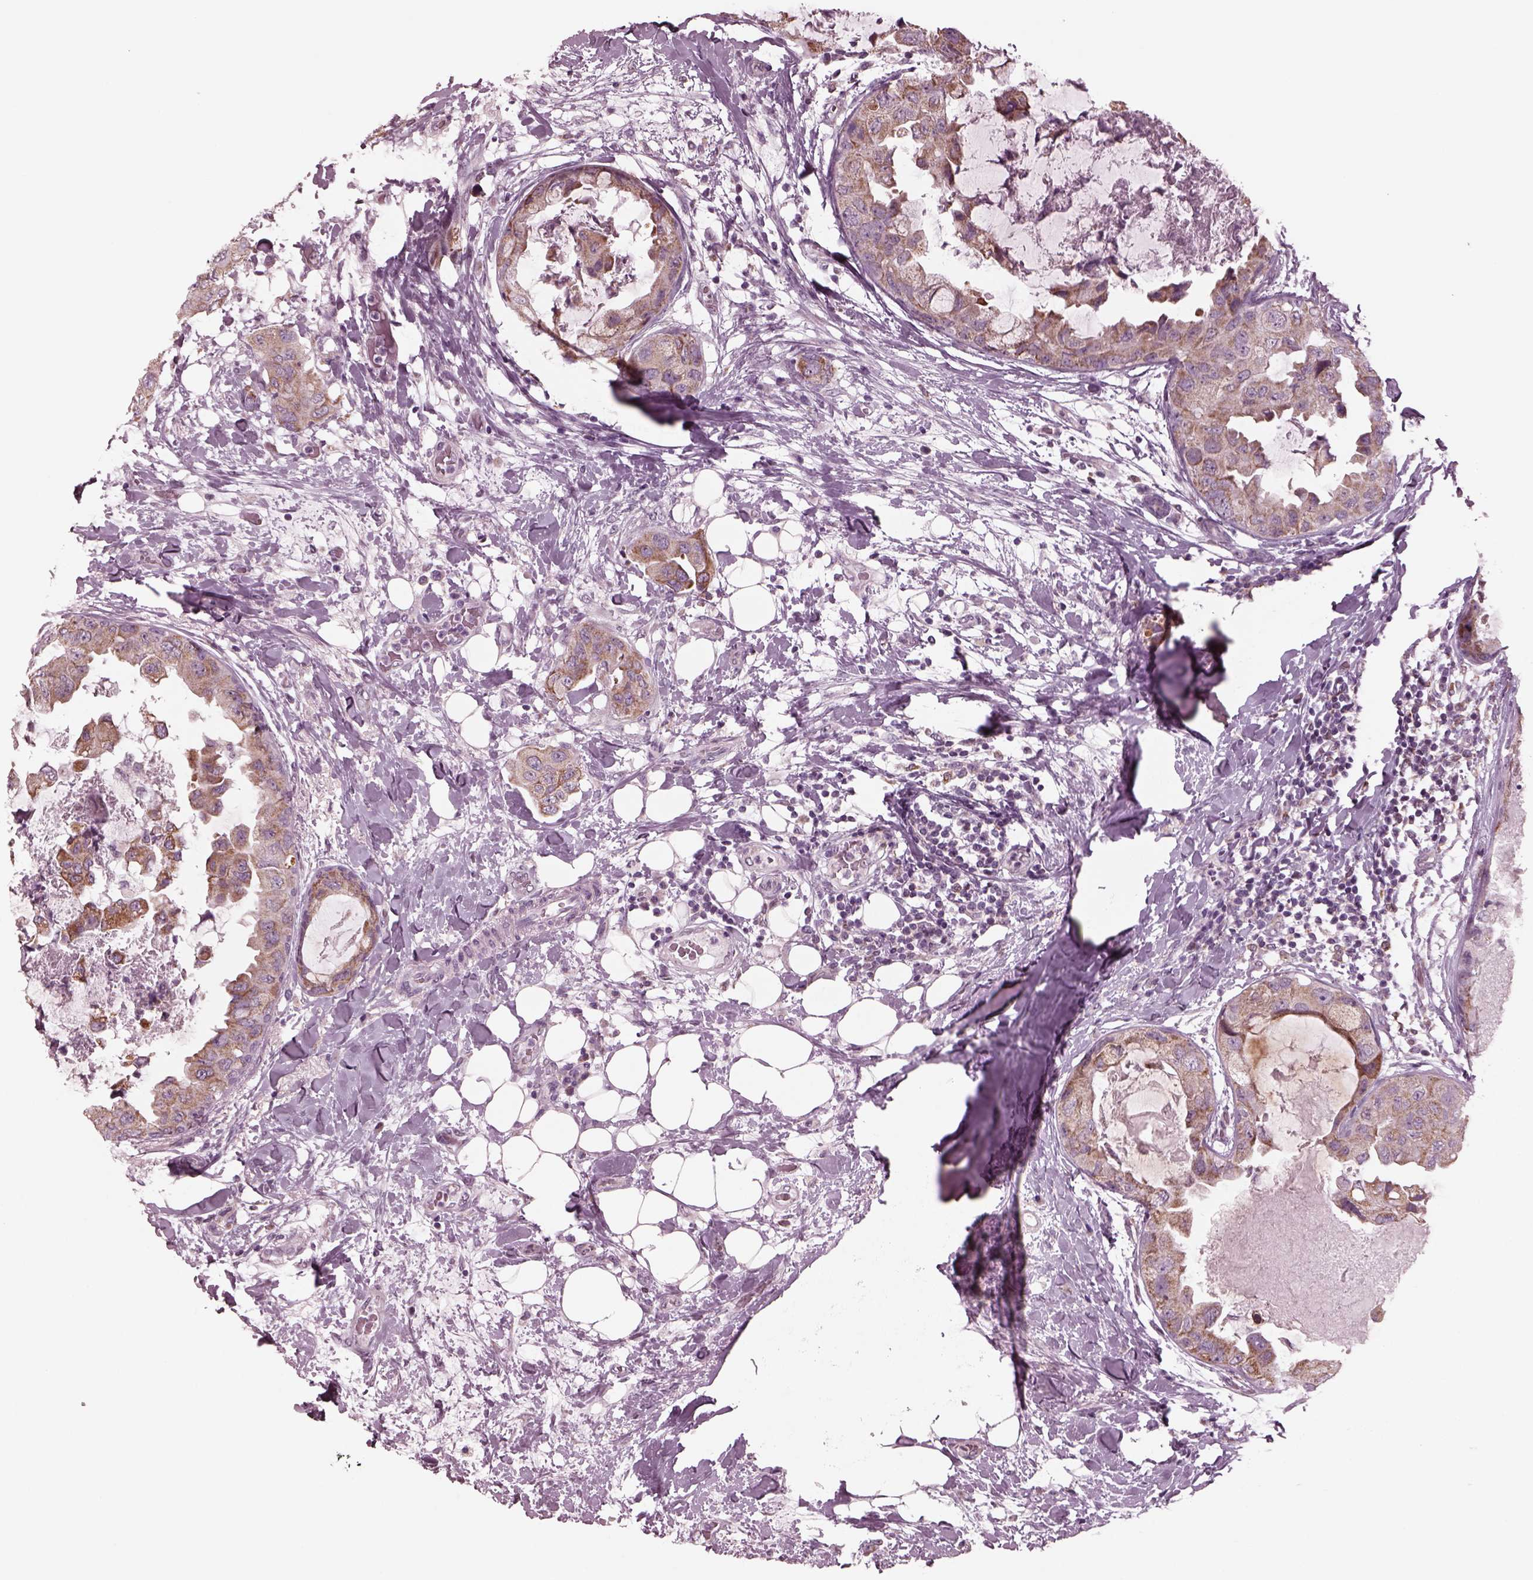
{"staining": {"intensity": "moderate", "quantity": "25%-75%", "location": "cytoplasmic/membranous"}, "tissue": "breast cancer", "cell_type": "Tumor cells", "image_type": "cancer", "snomed": [{"axis": "morphology", "description": "Normal tissue, NOS"}, {"axis": "morphology", "description": "Duct carcinoma"}, {"axis": "topography", "description": "Breast"}], "caption": "Immunohistochemistry (IHC) (DAB) staining of human breast cancer exhibits moderate cytoplasmic/membranous protein positivity in approximately 25%-75% of tumor cells.", "gene": "CELSR3", "patient": {"sex": "female", "age": 40}}